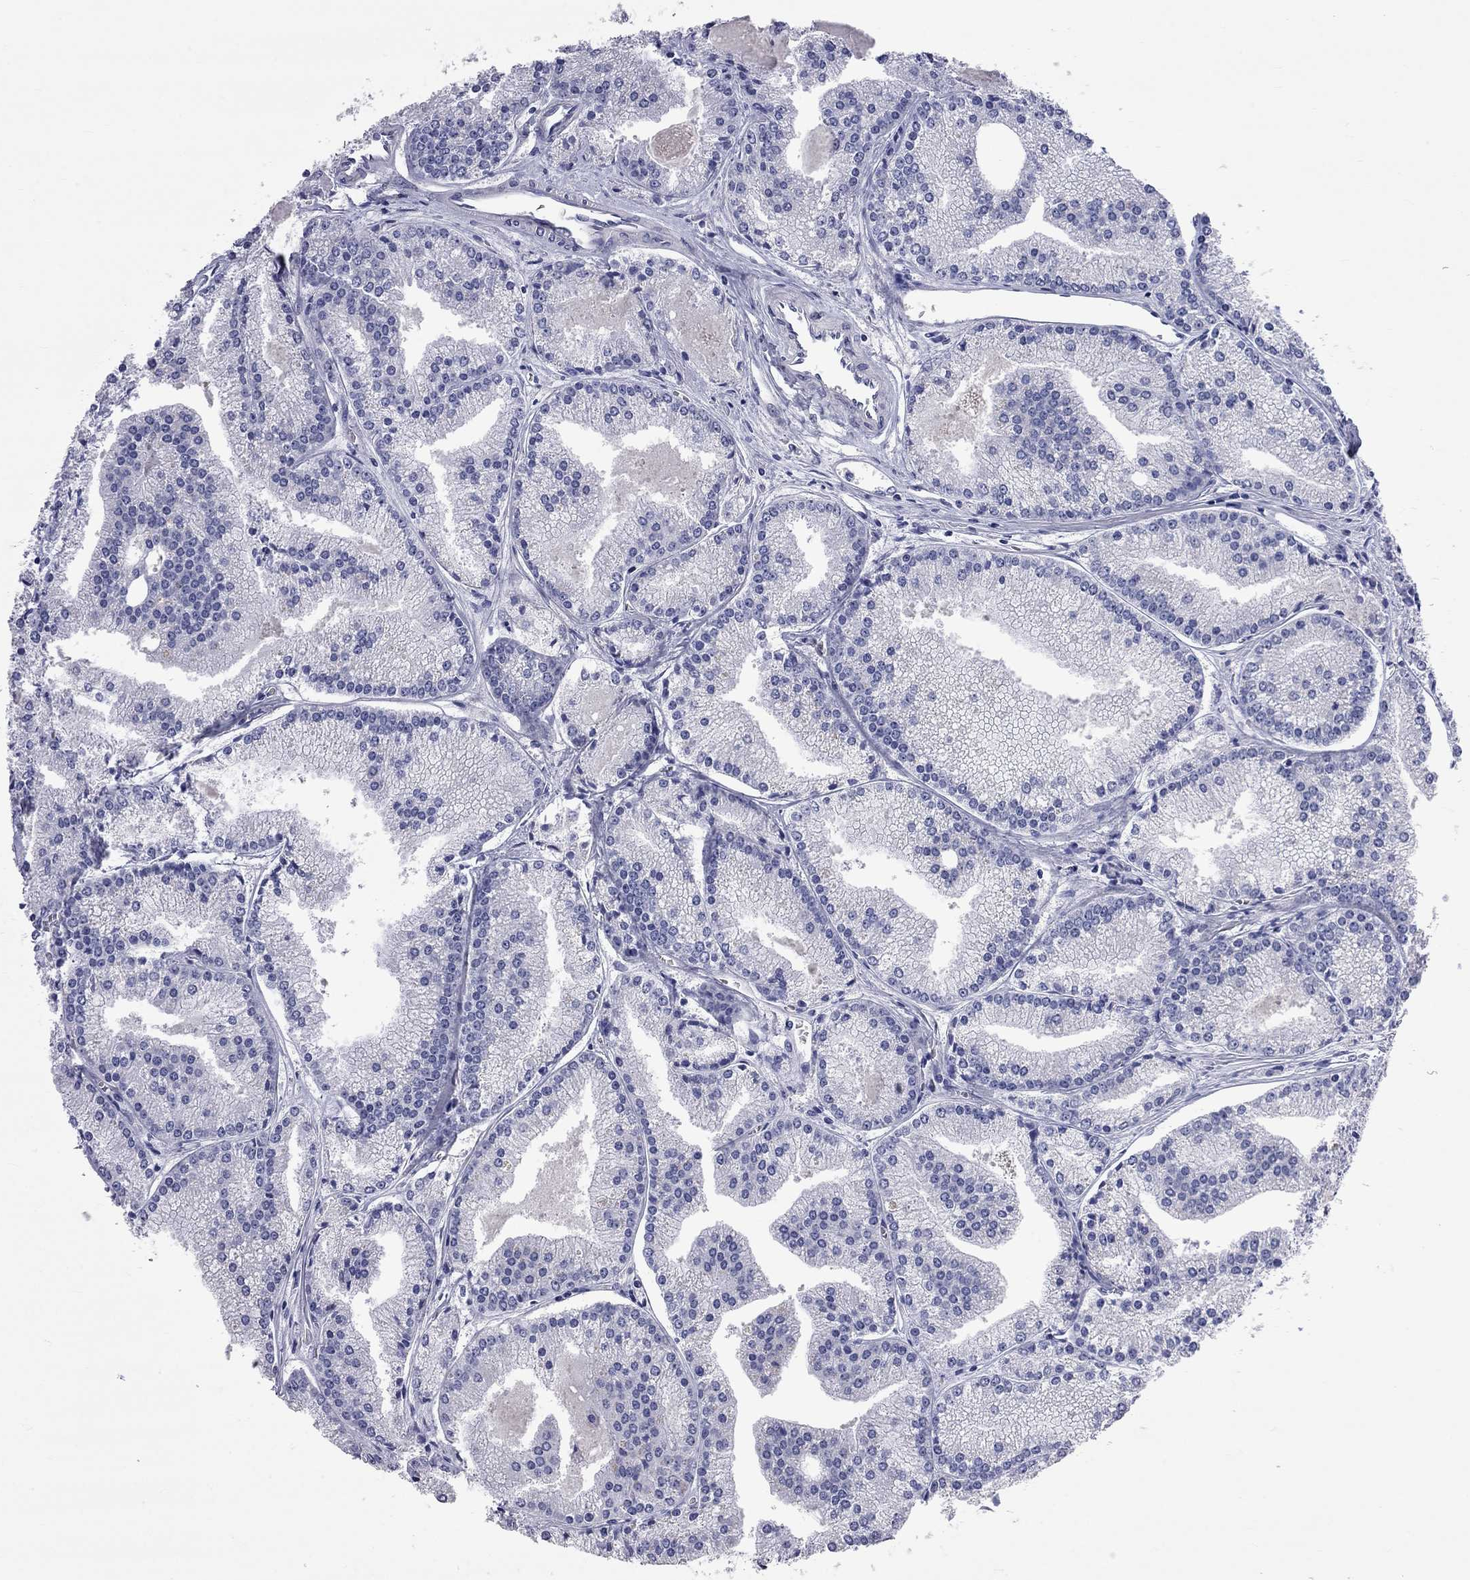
{"staining": {"intensity": "negative", "quantity": "none", "location": "none"}, "tissue": "prostate cancer", "cell_type": "Tumor cells", "image_type": "cancer", "snomed": [{"axis": "morphology", "description": "Adenocarcinoma, NOS"}, {"axis": "topography", "description": "Prostate"}], "caption": "Tumor cells show no significant protein staining in prostate cancer.", "gene": "OPRK1", "patient": {"sex": "male", "age": 72}}